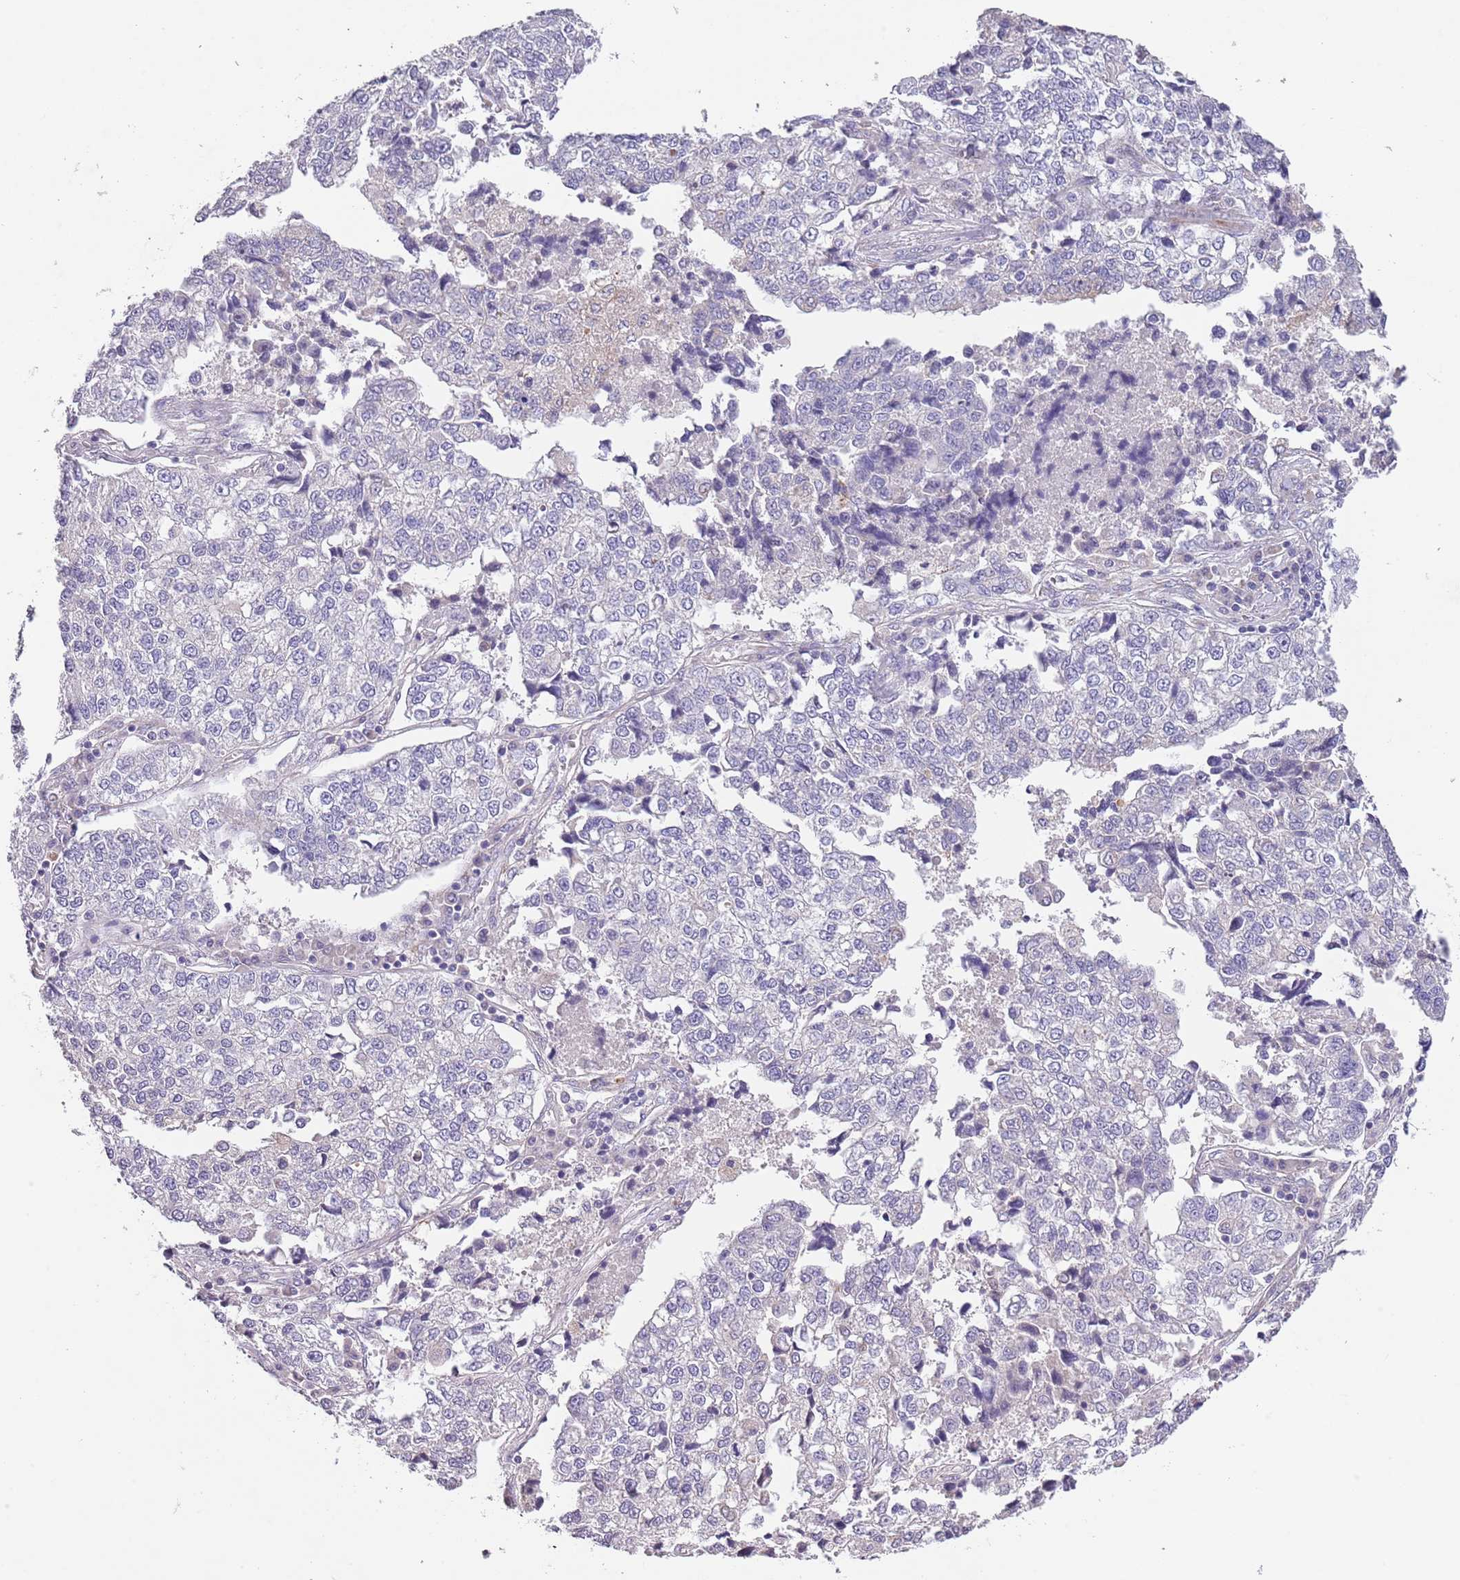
{"staining": {"intensity": "negative", "quantity": "none", "location": "none"}, "tissue": "lung cancer", "cell_type": "Tumor cells", "image_type": "cancer", "snomed": [{"axis": "morphology", "description": "Adenocarcinoma, NOS"}, {"axis": "topography", "description": "Lung"}], "caption": "Micrograph shows no significant protein expression in tumor cells of adenocarcinoma (lung).", "gene": "ZNF658", "patient": {"sex": "male", "age": 49}}